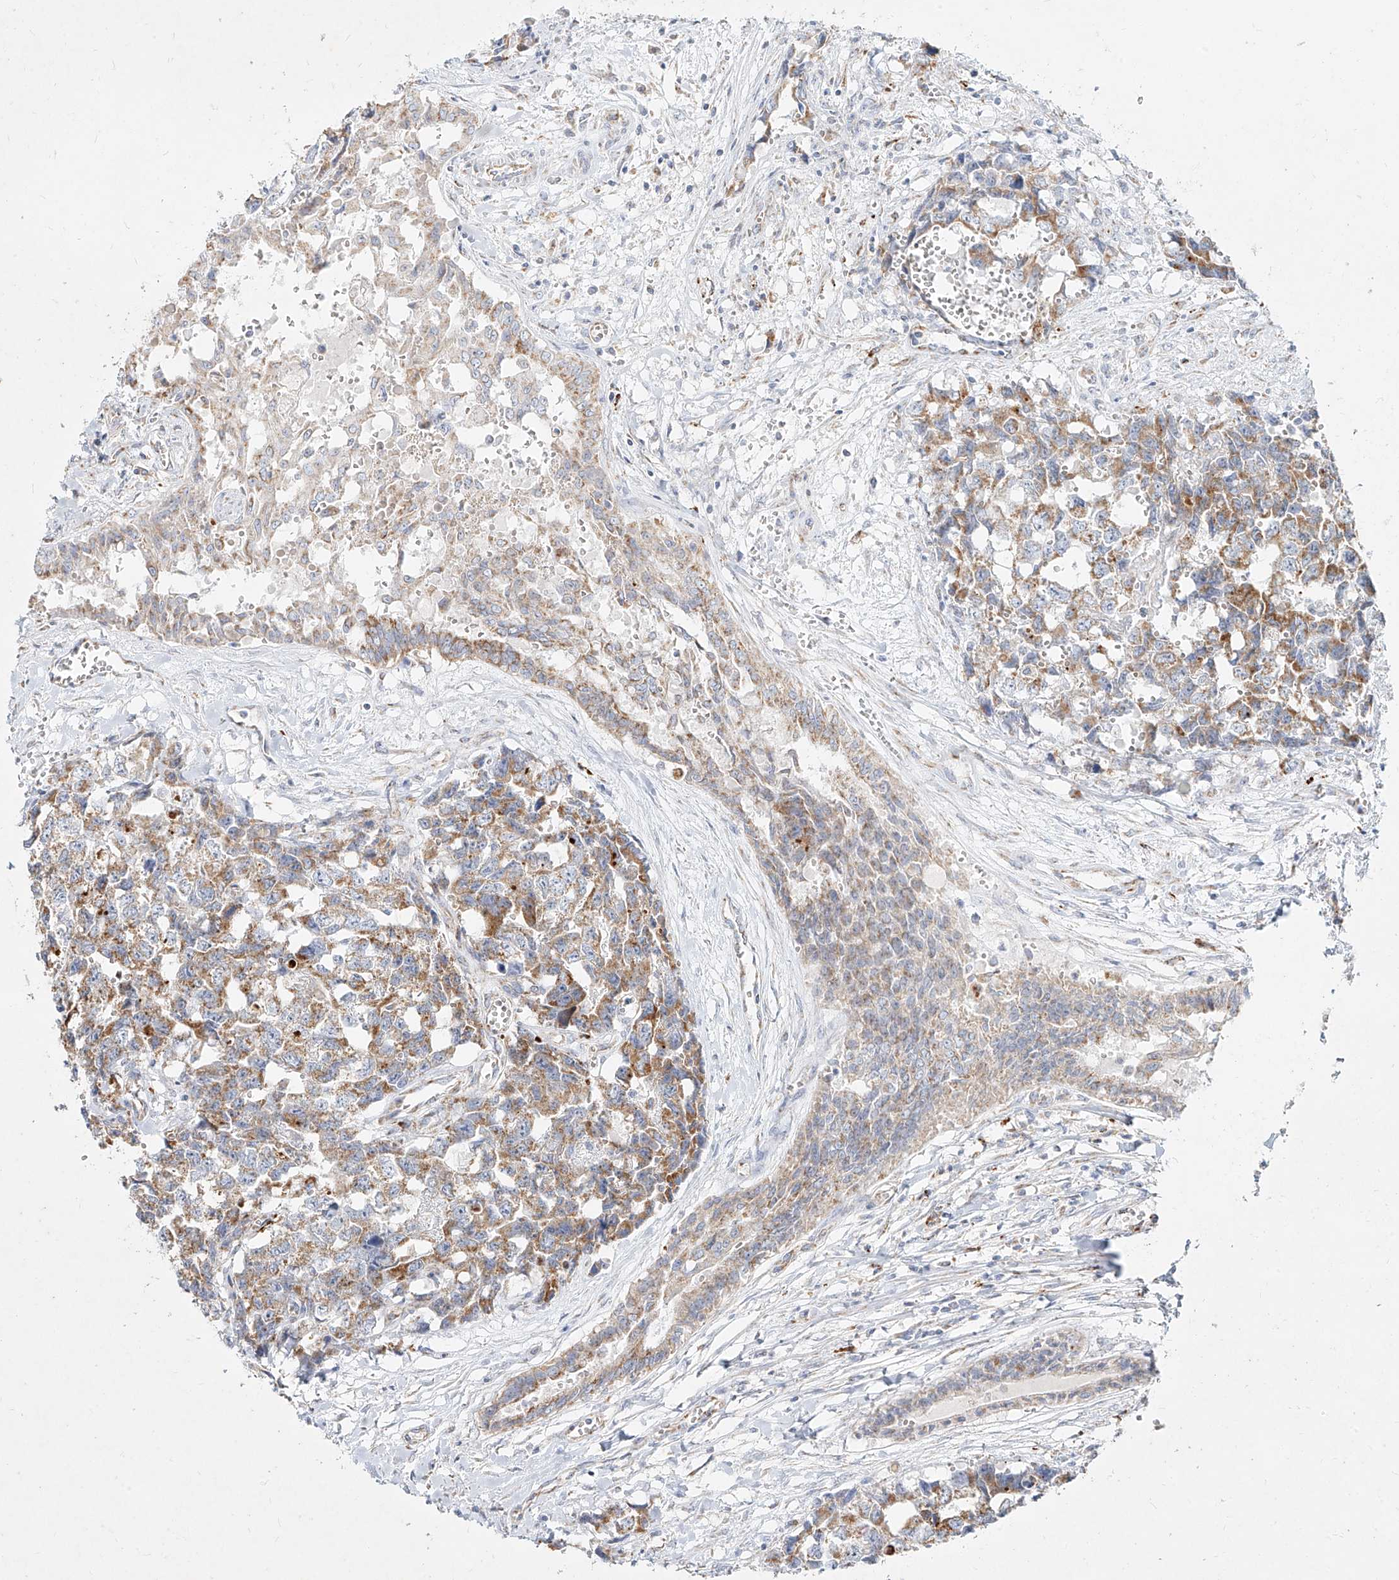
{"staining": {"intensity": "moderate", "quantity": "25%-75%", "location": "cytoplasmic/membranous"}, "tissue": "testis cancer", "cell_type": "Tumor cells", "image_type": "cancer", "snomed": [{"axis": "morphology", "description": "Carcinoma, Embryonal, NOS"}, {"axis": "topography", "description": "Testis"}], "caption": "Human embryonal carcinoma (testis) stained with a brown dye reveals moderate cytoplasmic/membranous positive expression in about 25%-75% of tumor cells.", "gene": "MTX2", "patient": {"sex": "male", "age": 31}}